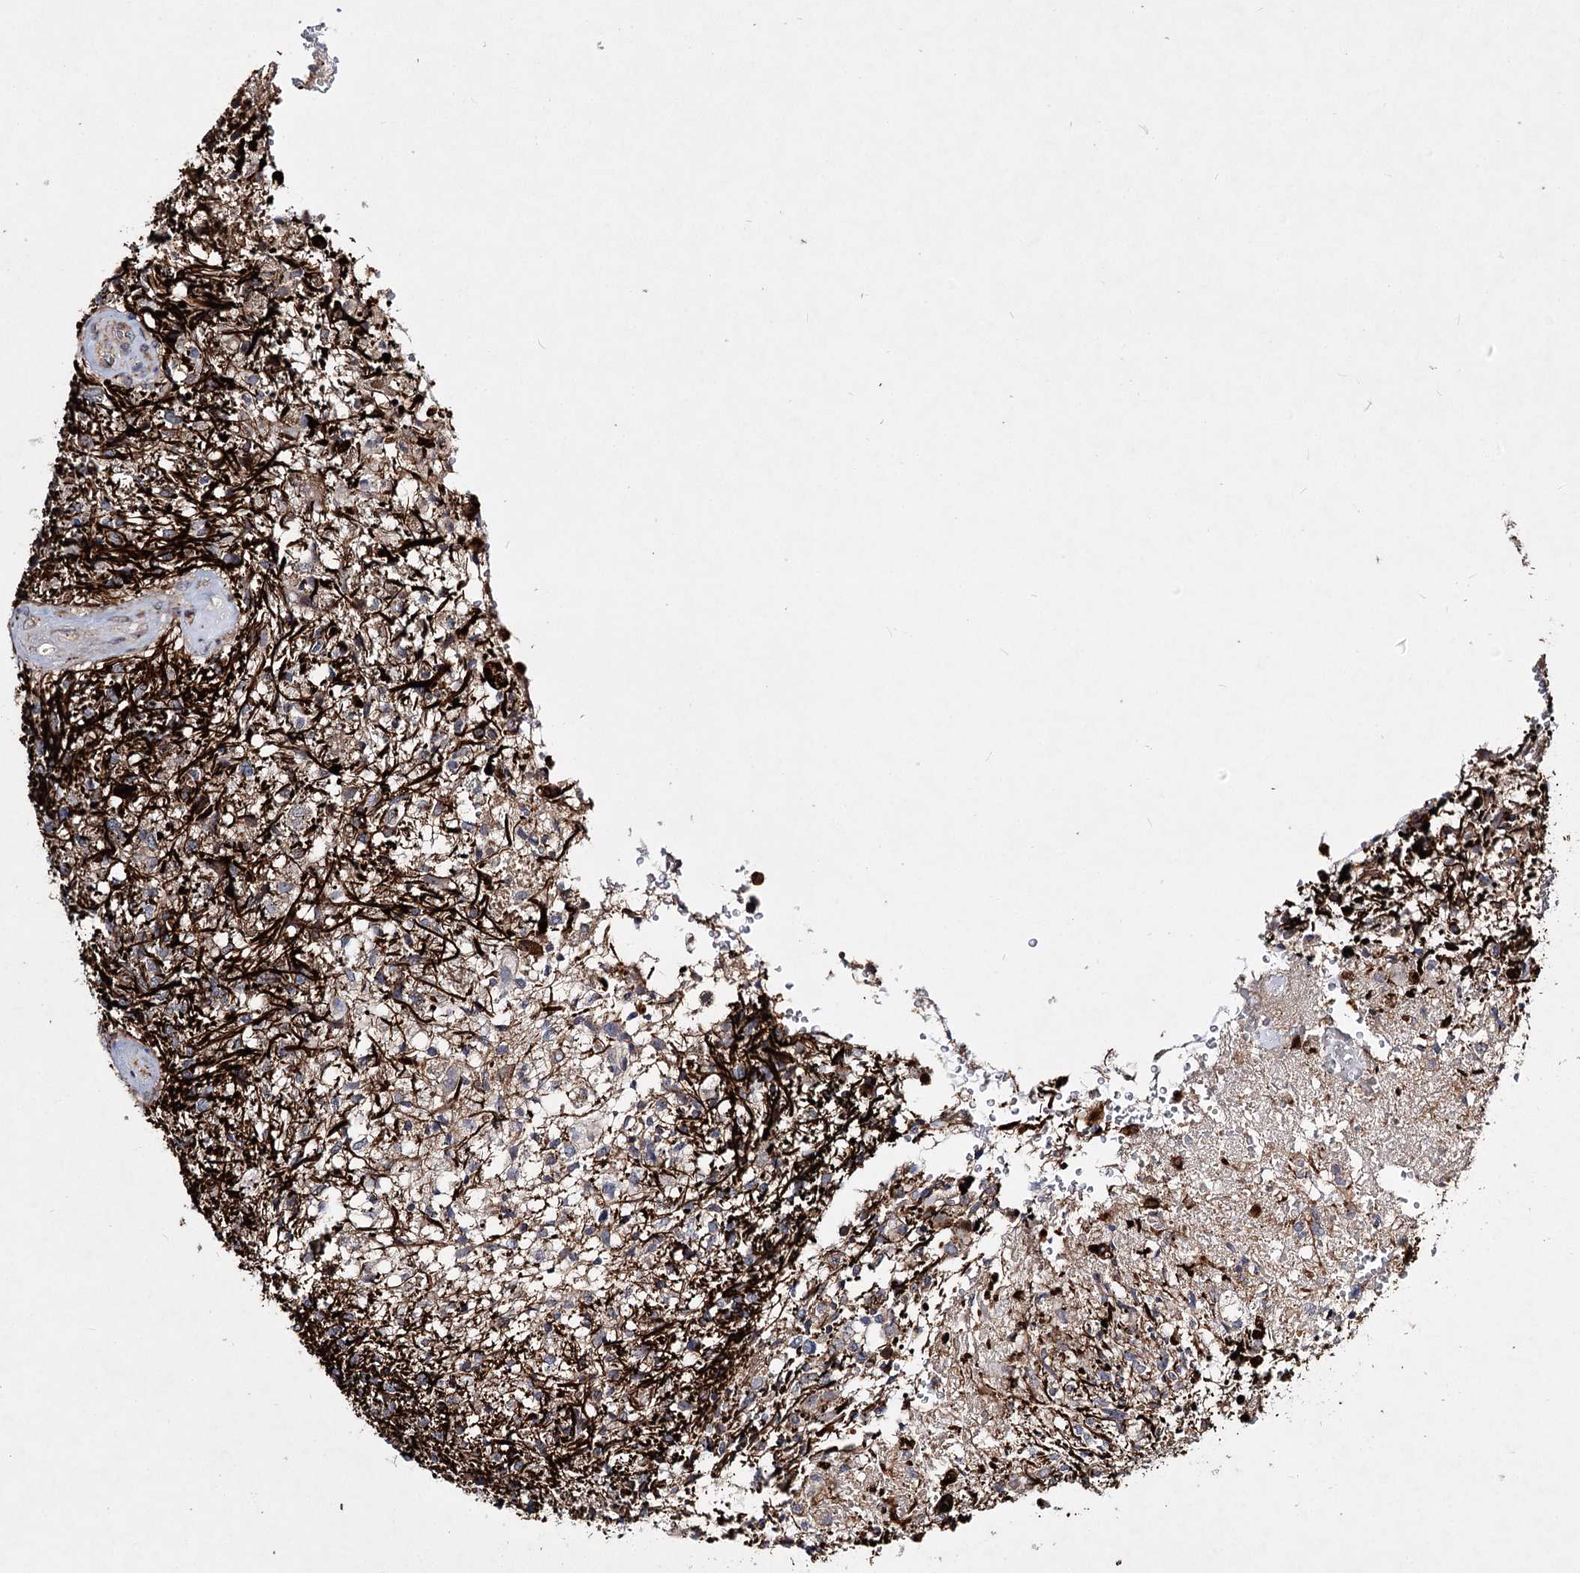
{"staining": {"intensity": "weak", "quantity": "<25%", "location": "cytoplasmic/membranous"}, "tissue": "glioma", "cell_type": "Tumor cells", "image_type": "cancer", "snomed": [{"axis": "morphology", "description": "Glioma, malignant, High grade"}, {"axis": "topography", "description": "Brain"}], "caption": "High magnification brightfield microscopy of glioma stained with DAB (brown) and counterstained with hematoxylin (blue): tumor cells show no significant staining.", "gene": "MINDY3", "patient": {"sex": "male", "age": 56}}